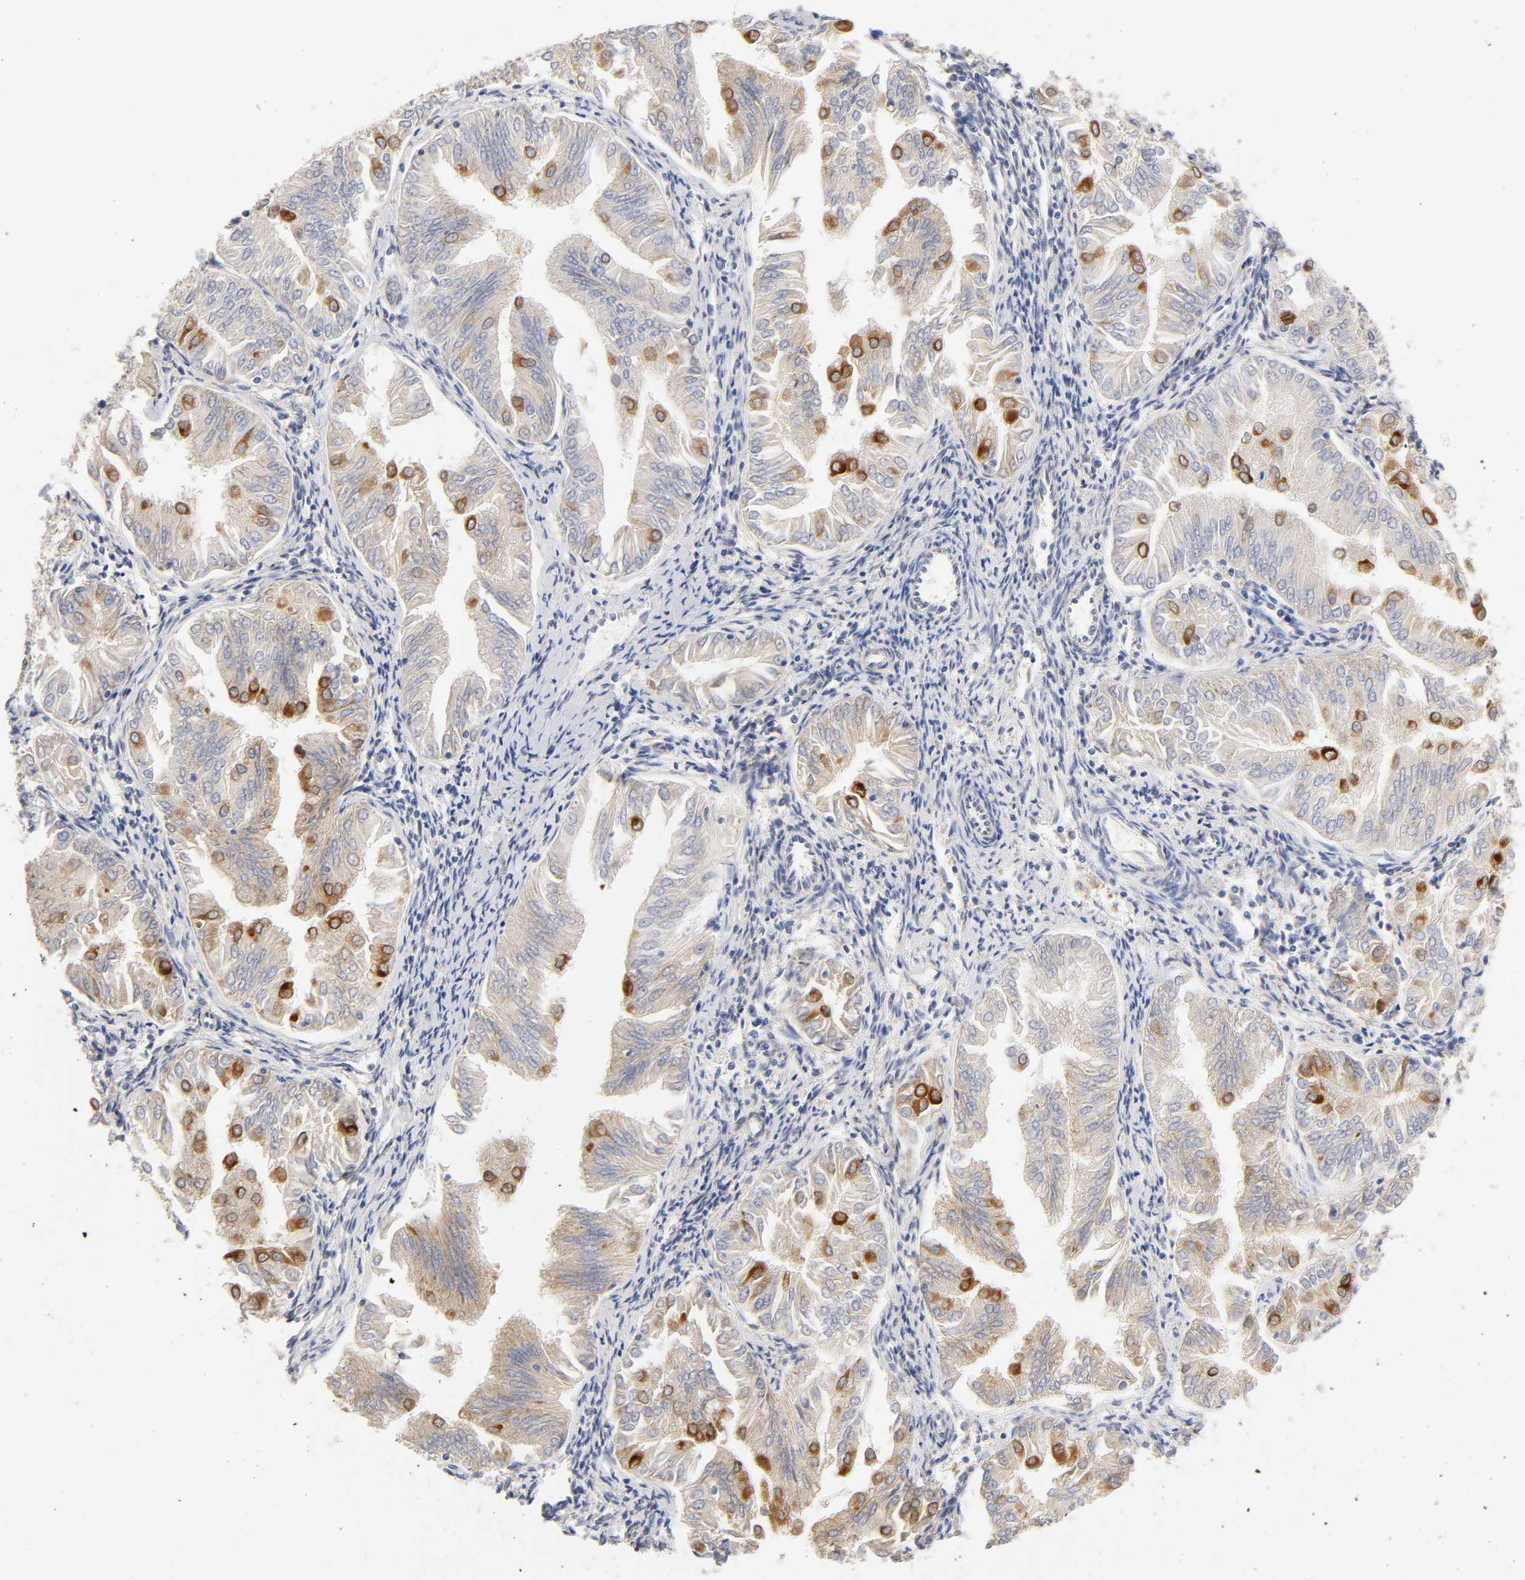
{"staining": {"intensity": "strong", "quantity": "25%-75%", "location": "cytoplasmic/membranous"}, "tissue": "endometrial cancer", "cell_type": "Tumor cells", "image_type": "cancer", "snomed": [{"axis": "morphology", "description": "Adenocarcinoma, NOS"}, {"axis": "topography", "description": "Endometrium"}], "caption": "The image demonstrates a brown stain indicating the presence of a protein in the cytoplasmic/membranous of tumor cells in endometrial cancer.", "gene": "POR", "patient": {"sex": "female", "age": 53}}